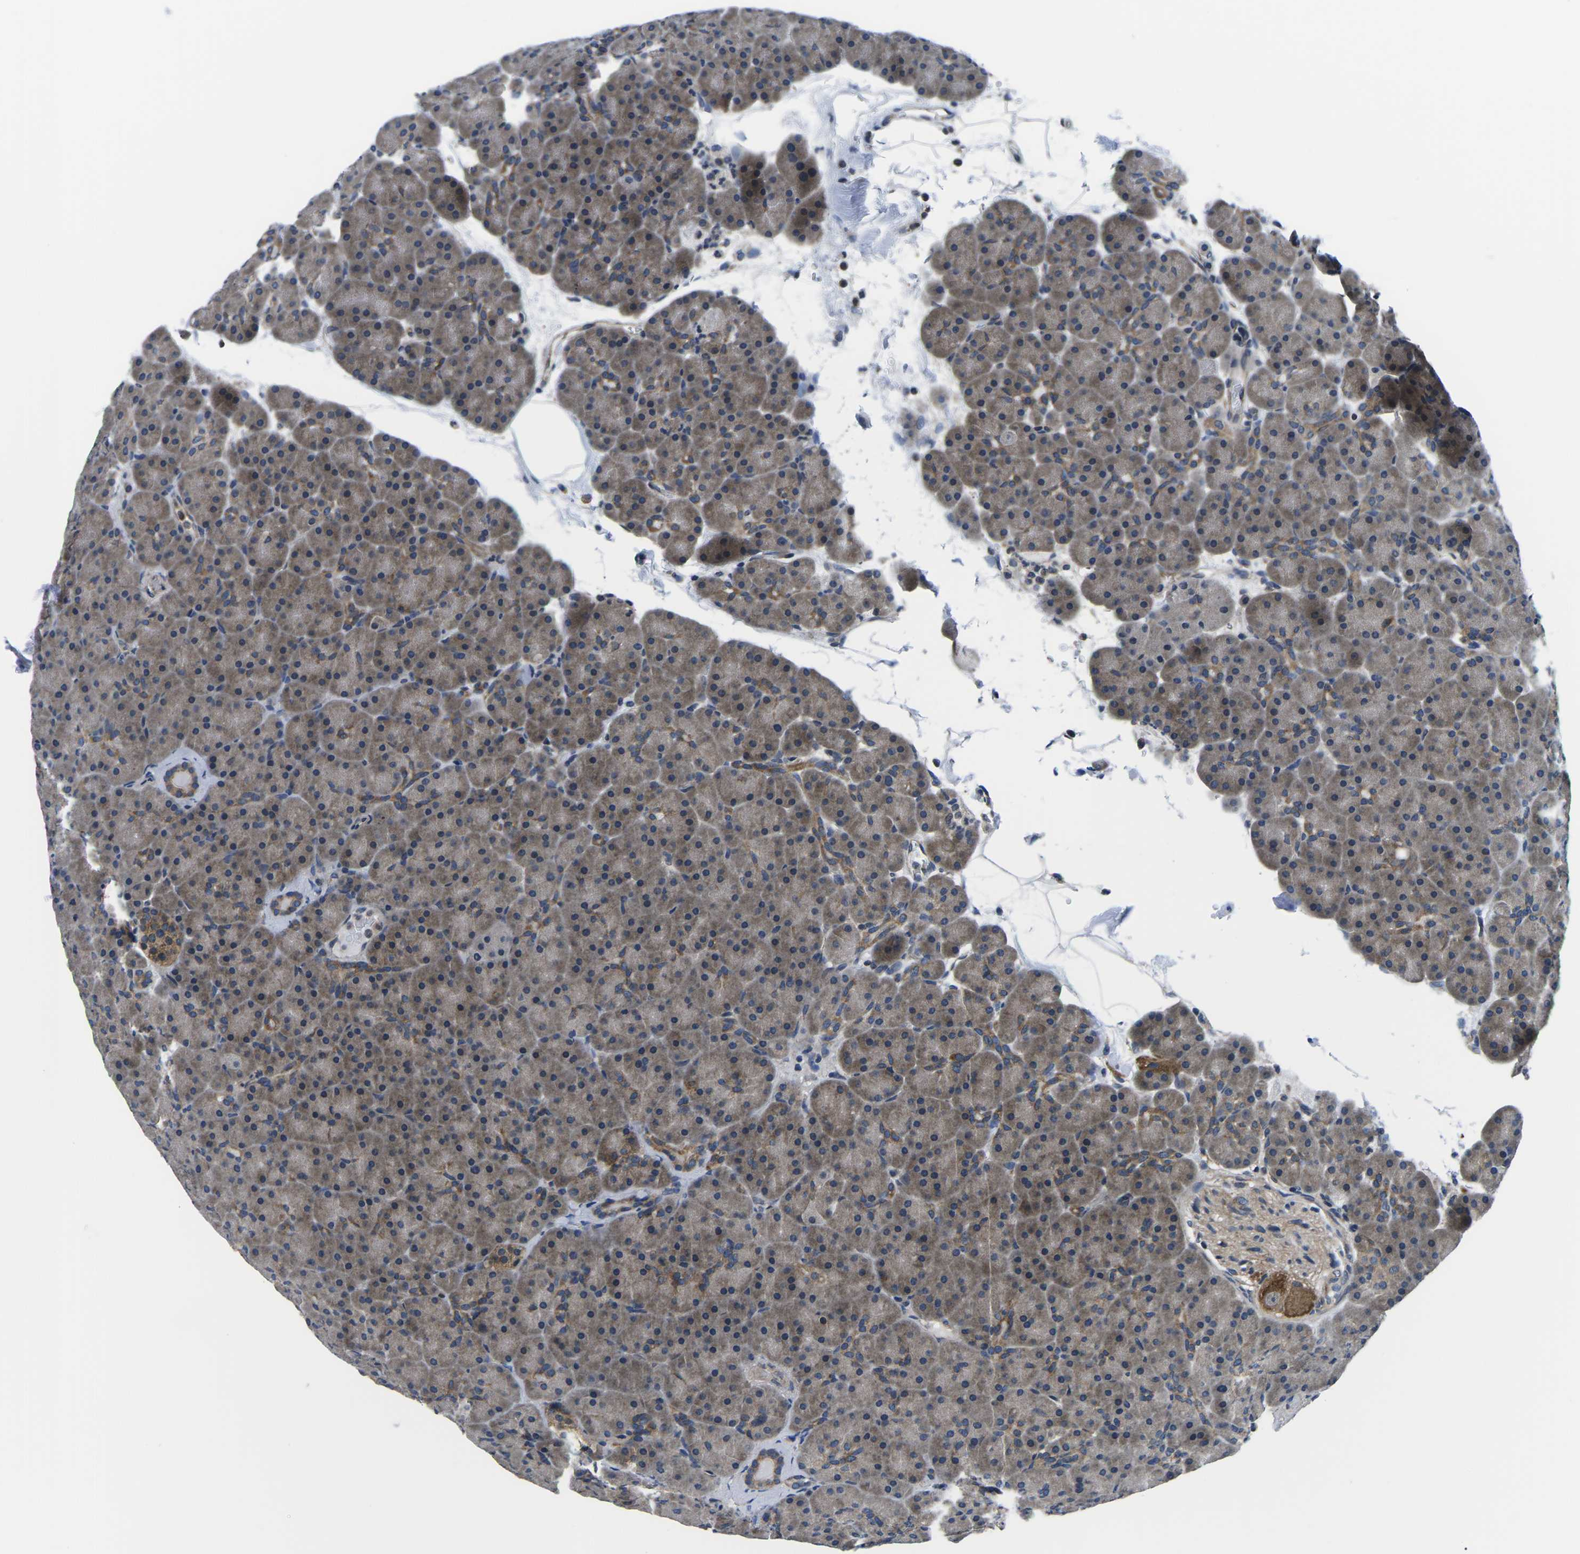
{"staining": {"intensity": "moderate", "quantity": "<25%", "location": "cytoplasmic/membranous"}, "tissue": "pancreas", "cell_type": "Exocrine glandular cells", "image_type": "normal", "snomed": [{"axis": "morphology", "description": "Normal tissue, NOS"}, {"axis": "topography", "description": "Pancreas"}], "caption": "Protein expression analysis of unremarkable human pancreas reveals moderate cytoplasmic/membranous staining in approximately <25% of exocrine glandular cells. The staining is performed using DAB (3,3'-diaminobenzidine) brown chromogen to label protein expression. The nuclei are counter-stained blue using hematoxylin.", "gene": "GSK3B", "patient": {"sex": "male", "age": 66}}